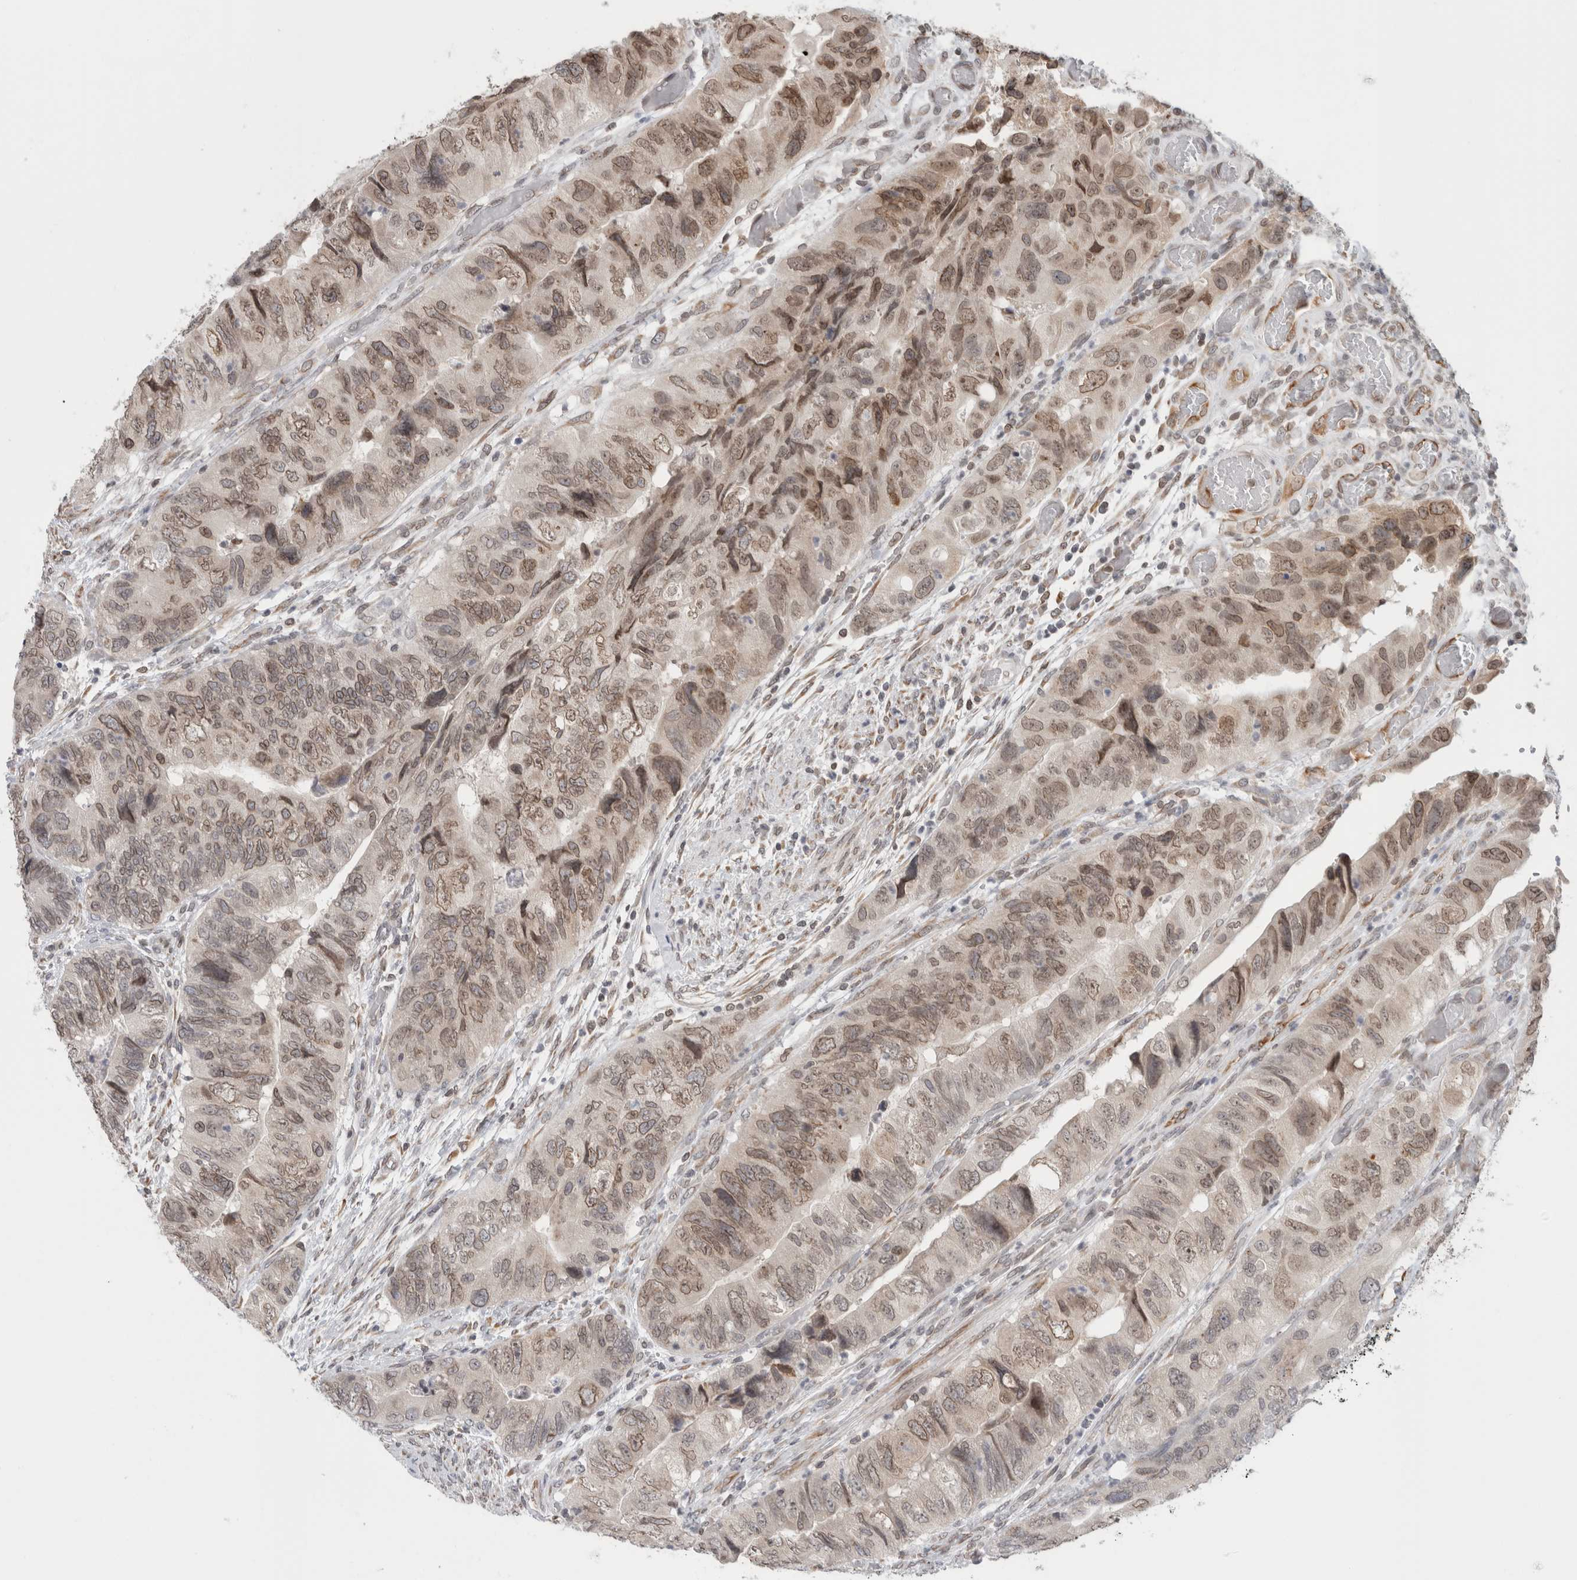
{"staining": {"intensity": "weak", "quantity": ">75%", "location": "cytoplasmic/membranous,nuclear"}, "tissue": "colorectal cancer", "cell_type": "Tumor cells", "image_type": "cancer", "snomed": [{"axis": "morphology", "description": "Adenocarcinoma, NOS"}, {"axis": "topography", "description": "Rectum"}], "caption": "This photomicrograph reveals IHC staining of human adenocarcinoma (colorectal), with low weak cytoplasmic/membranous and nuclear expression in approximately >75% of tumor cells.", "gene": "RBMX2", "patient": {"sex": "male", "age": 63}}